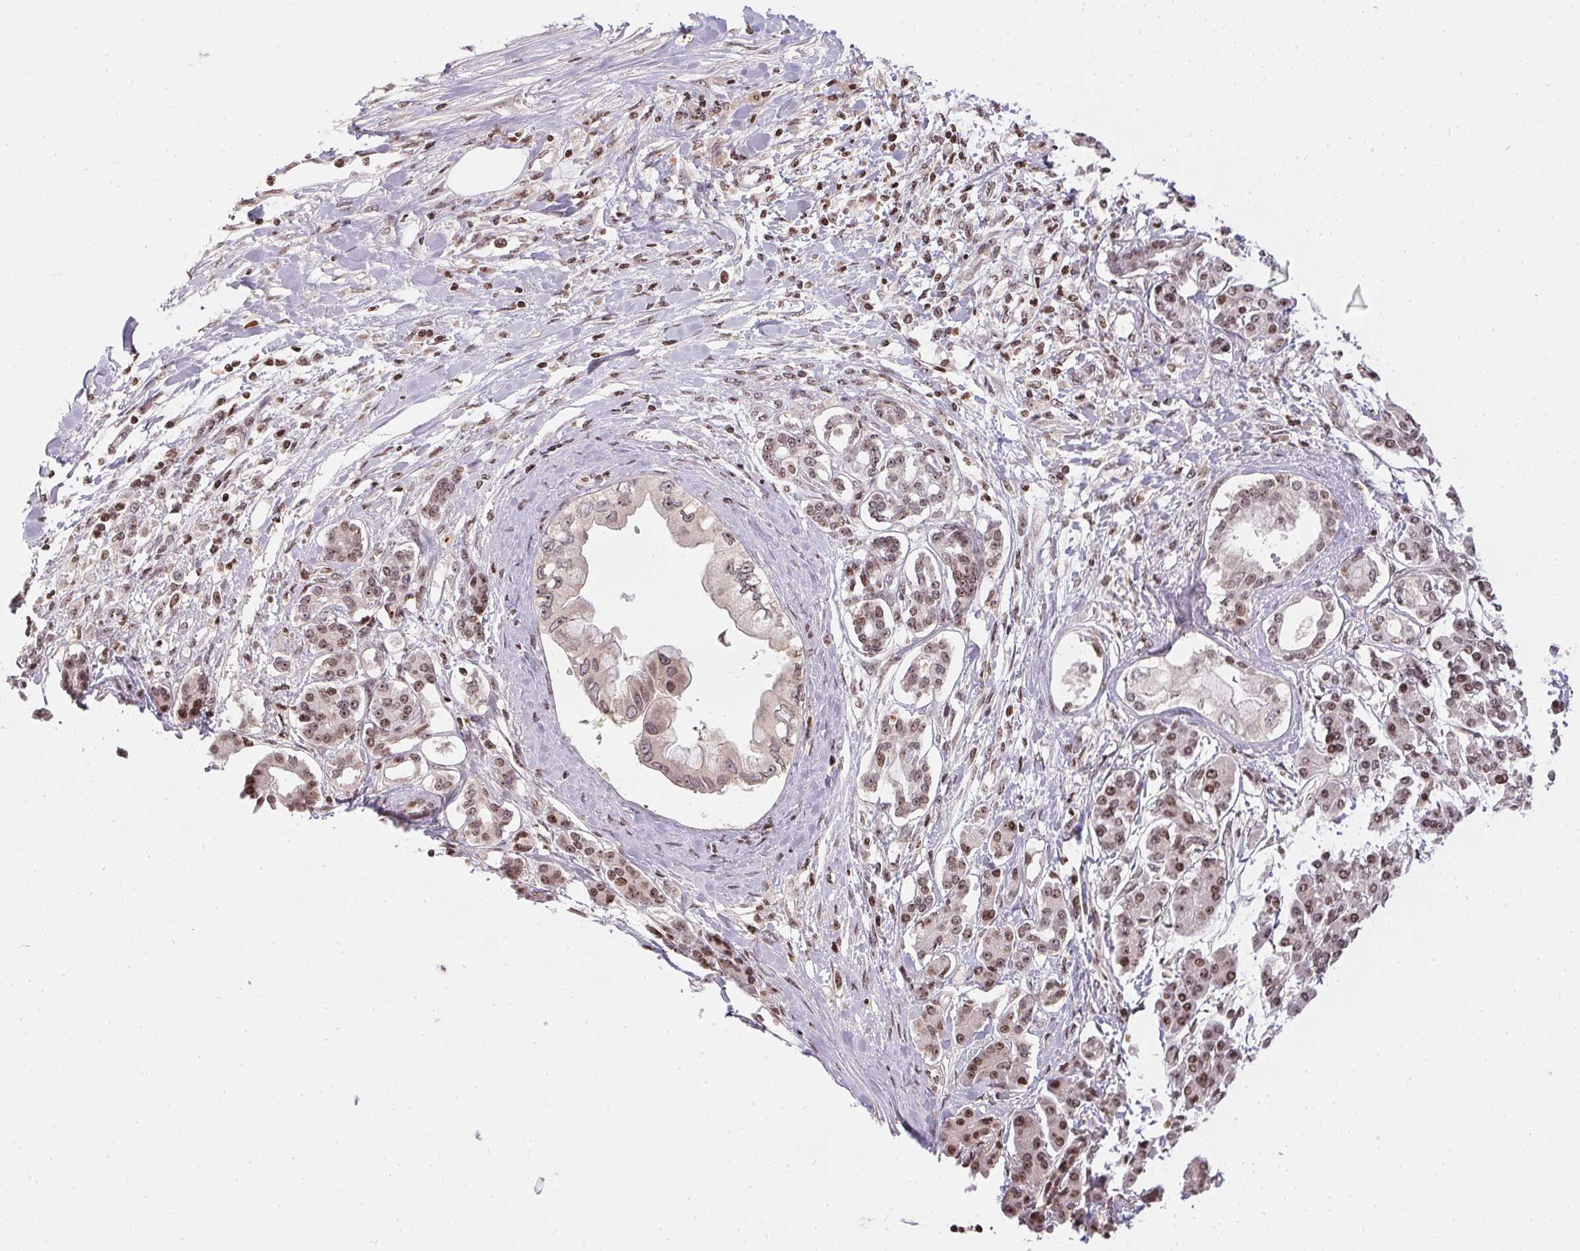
{"staining": {"intensity": "weak", "quantity": ">75%", "location": "nuclear"}, "tissue": "pancreatic cancer", "cell_type": "Tumor cells", "image_type": "cancer", "snomed": [{"axis": "morphology", "description": "Adenocarcinoma, NOS"}, {"axis": "topography", "description": "Pancreas"}], "caption": "Approximately >75% of tumor cells in human pancreatic adenocarcinoma reveal weak nuclear protein positivity as visualized by brown immunohistochemical staining.", "gene": "RNF181", "patient": {"sex": "female", "age": 56}}